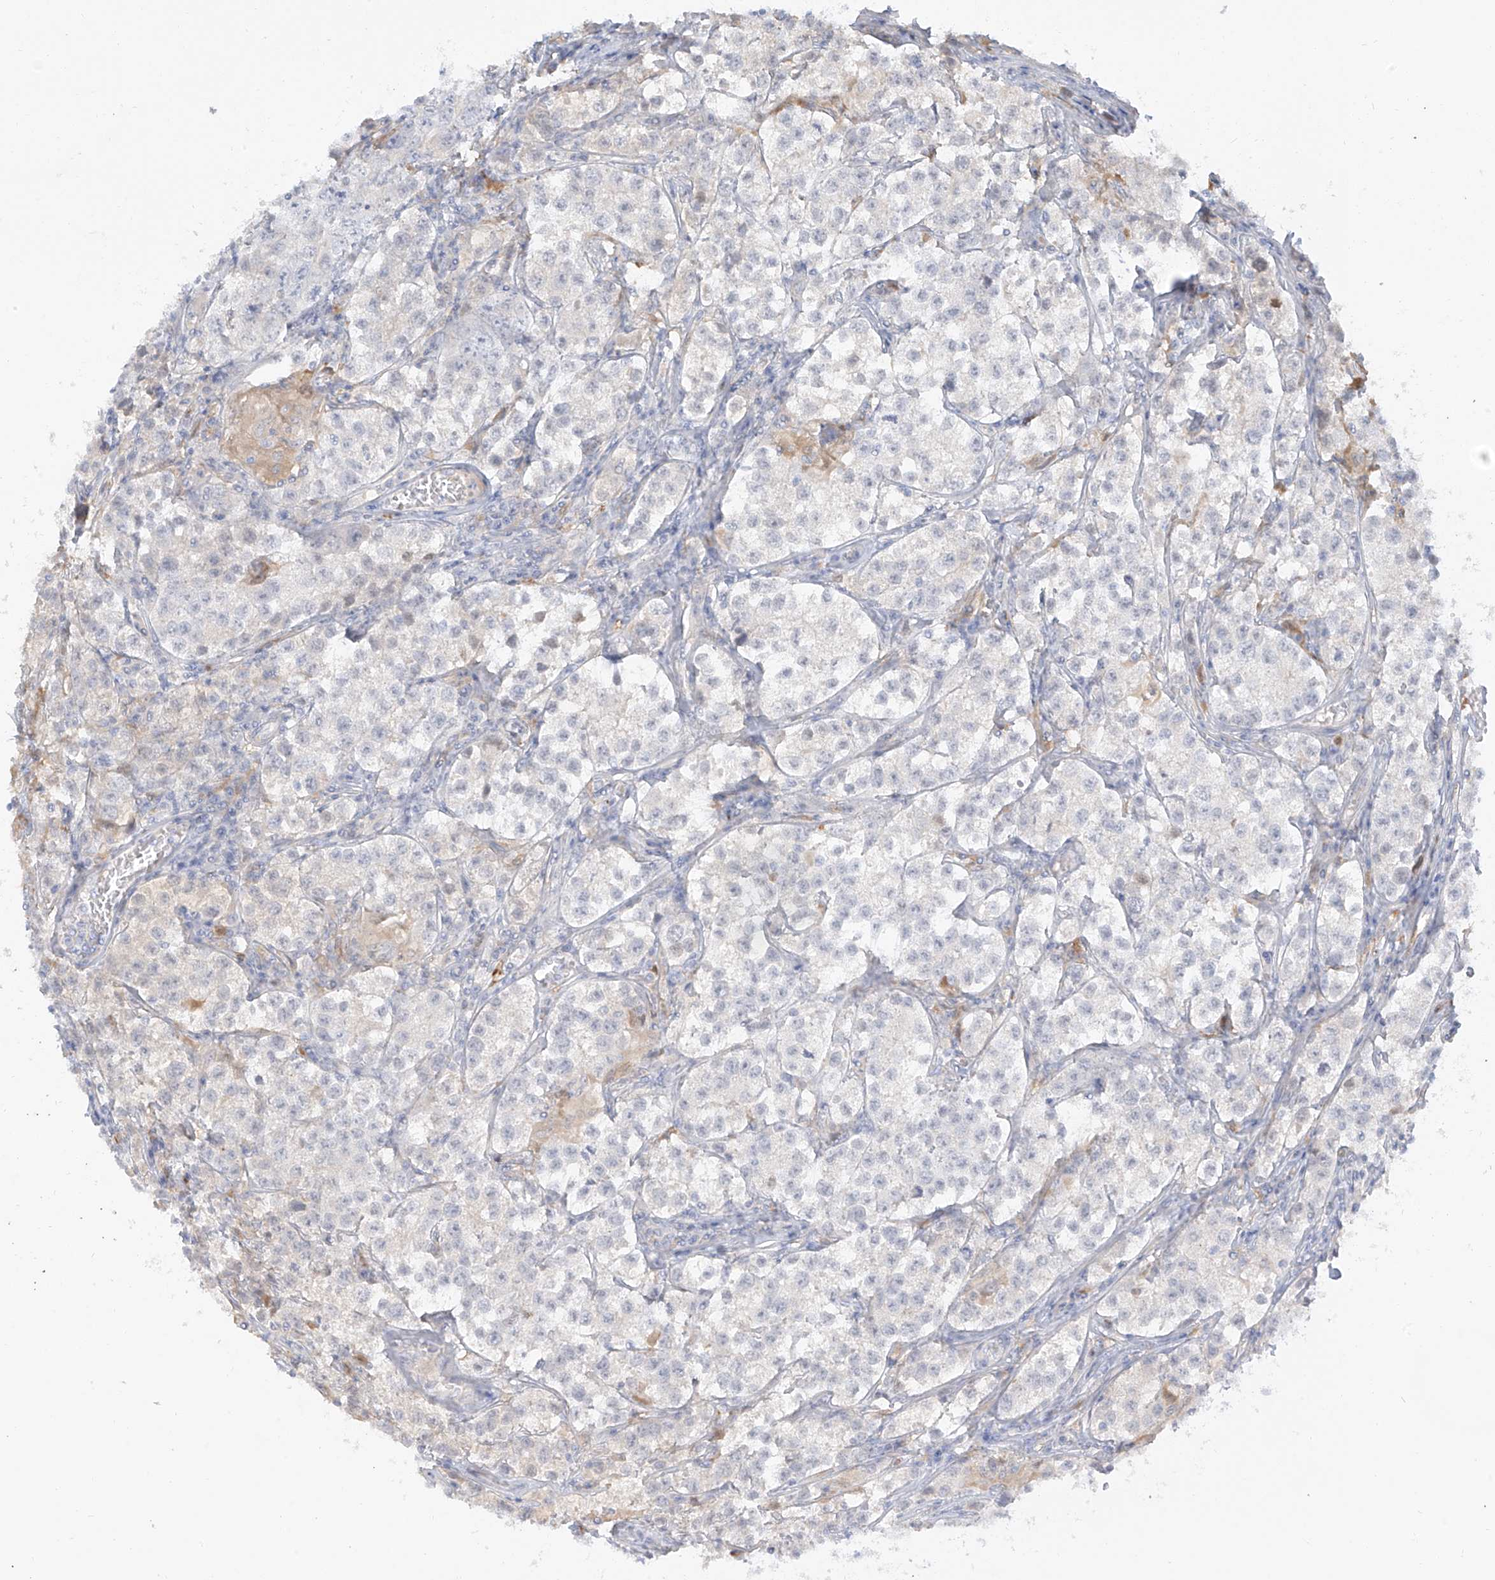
{"staining": {"intensity": "negative", "quantity": "none", "location": "none"}, "tissue": "testis cancer", "cell_type": "Tumor cells", "image_type": "cancer", "snomed": [{"axis": "morphology", "description": "Seminoma, NOS"}, {"axis": "morphology", "description": "Carcinoma, Embryonal, NOS"}, {"axis": "topography", "description": "Testis"}], "caption": "Tumor cells show no significant protein staining in testis seminoma.", "gene": "UPK1B", "patient": {"sex": "male", "age": 43}}